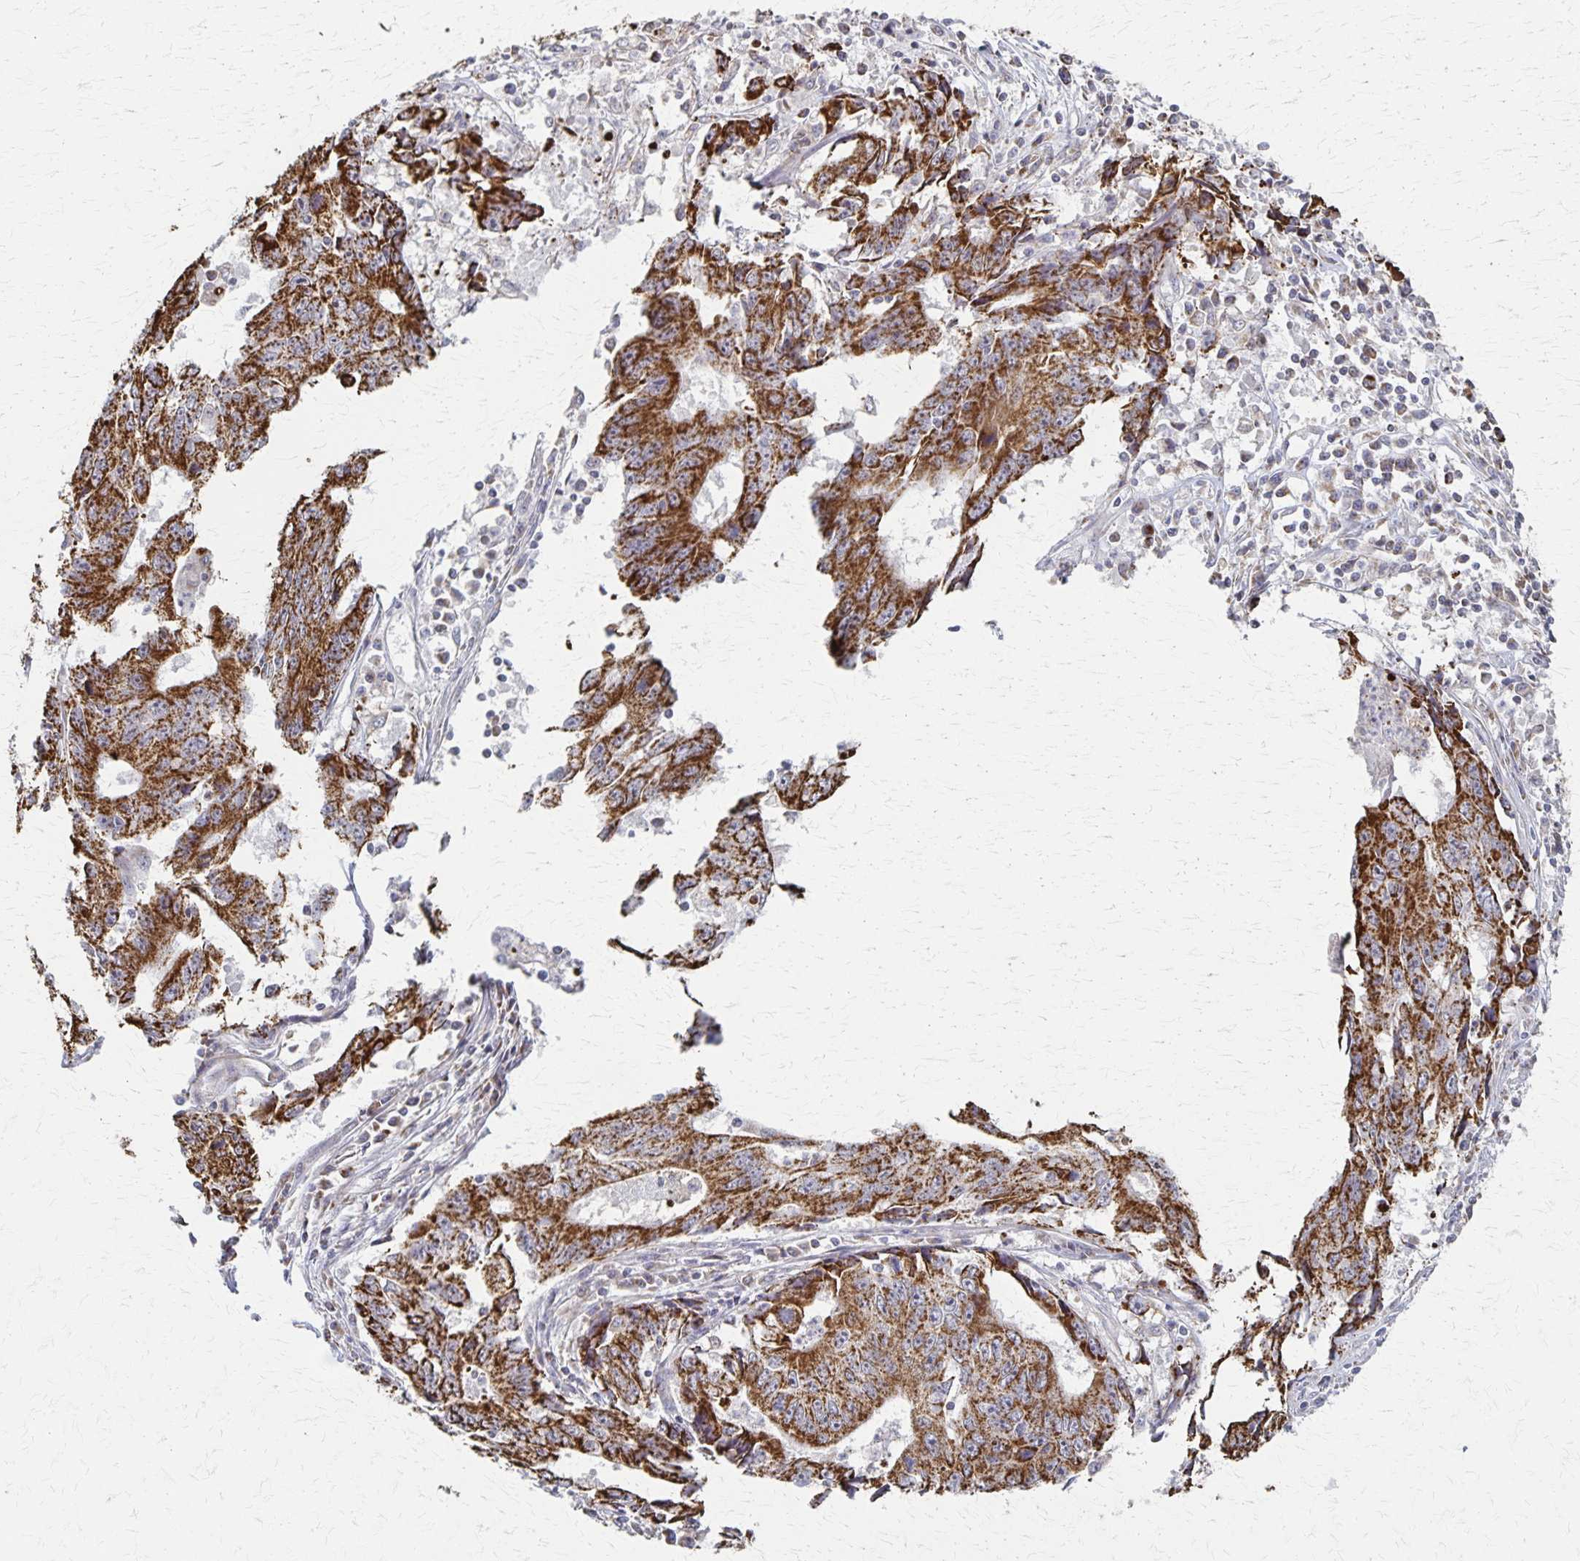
{"staining": {"intensity": "strong", "quantity": ">75%", "location": "cytoplasmic/membranous"}, "tissue": "liver cancer", "cell_type": "Tumor cells", "image_type": "cancer", "snomed": [{"axis": "morphology", "description": "Cholangiocarcinoma"}, {"axis": "topography", "description": "Liver"}], "caption": "Immunohistochemical staining of human cholangiocarcinoma (liver) exhibits strong cytoplasmic/membranous protein expression in approximately >75% of tumor cells.", "gene": "DYRK4", "patient": {"sex": "male", "age": 65}}